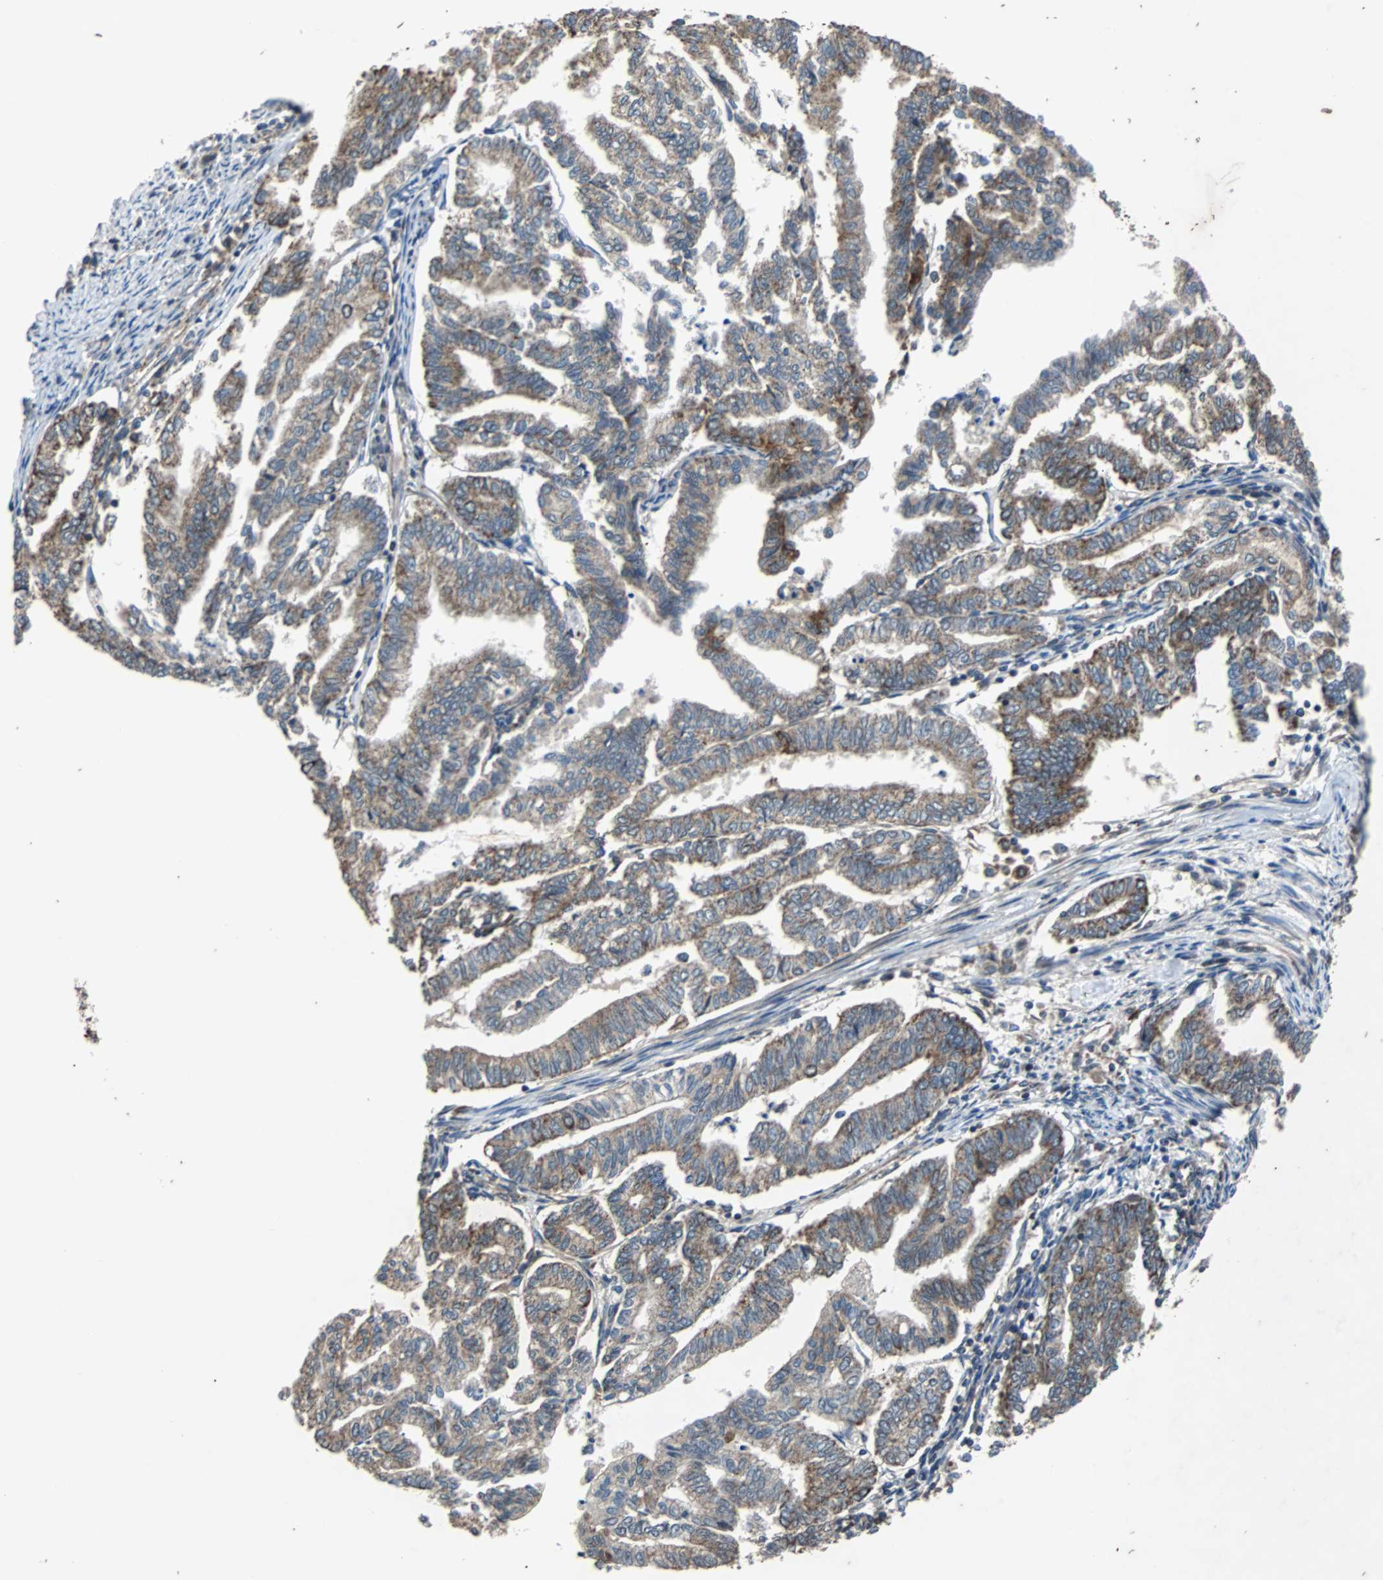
{"staining": {"intensity": "moderate", "quantity": ">75%", "location": "cytoplasmic/membranous"}, "tissue": "endometrial cancer", "cell_type": "Tumor cells", "image_type": "cancer", "snomed": [{"axis": "morphology", "description": "Adenocarcinoma, NOS"}, {"axis": "topography", "description": "Endometrium"}], "caption": "Immunohistochemistry (IHC) photomicrograph of neoplastic tissue: human endometrial cancer stained using immunohistochemistry (IHC) exhibits medium levels of moderate protein expression localized specifically in the cytoplasmic/membranous of tumor cells, appearing as a cytoplasmic/membranous brown color.", "gene": "ACTR3", "patient": {"sex": "female", "age": 79}}